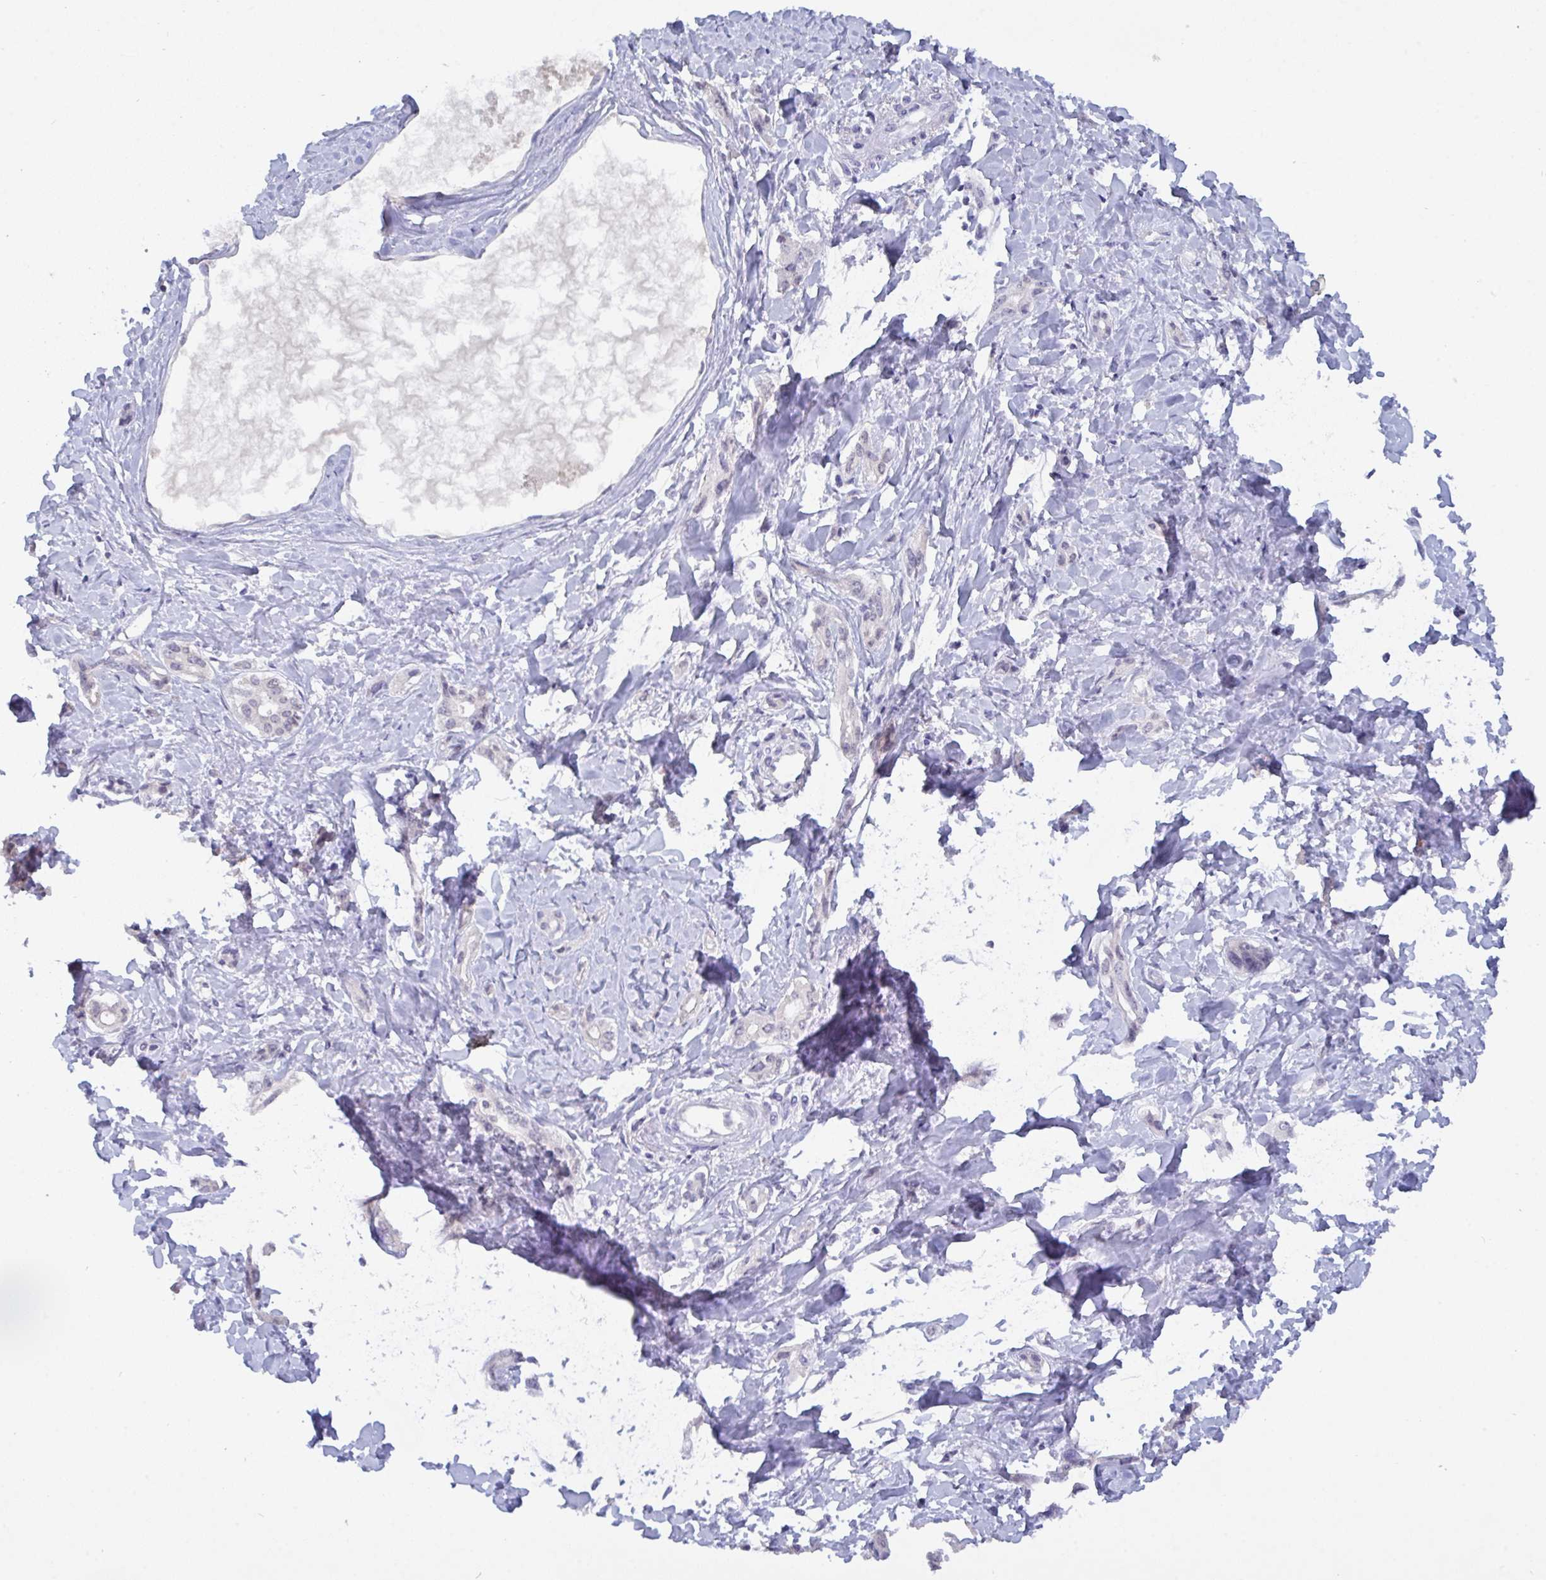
{"staining": {"intensity": "negative", "quantity": "none", "location": "none"}, "tissue": "liver cancer", "cell_type": "Tumor cells", "image_type": "cancer", "snomed": [{"axis": "morphology", "description": "Cholangiocarcinoma"}, {"axis": "topography", "description": "Liver"}], "caption": "The IHC image has no significant positivity in tumor cells of cholangiocarcinoma (liver) tissue.", "gene": "SERPINB13", "patient": {"sex": "male", "age": 59}}